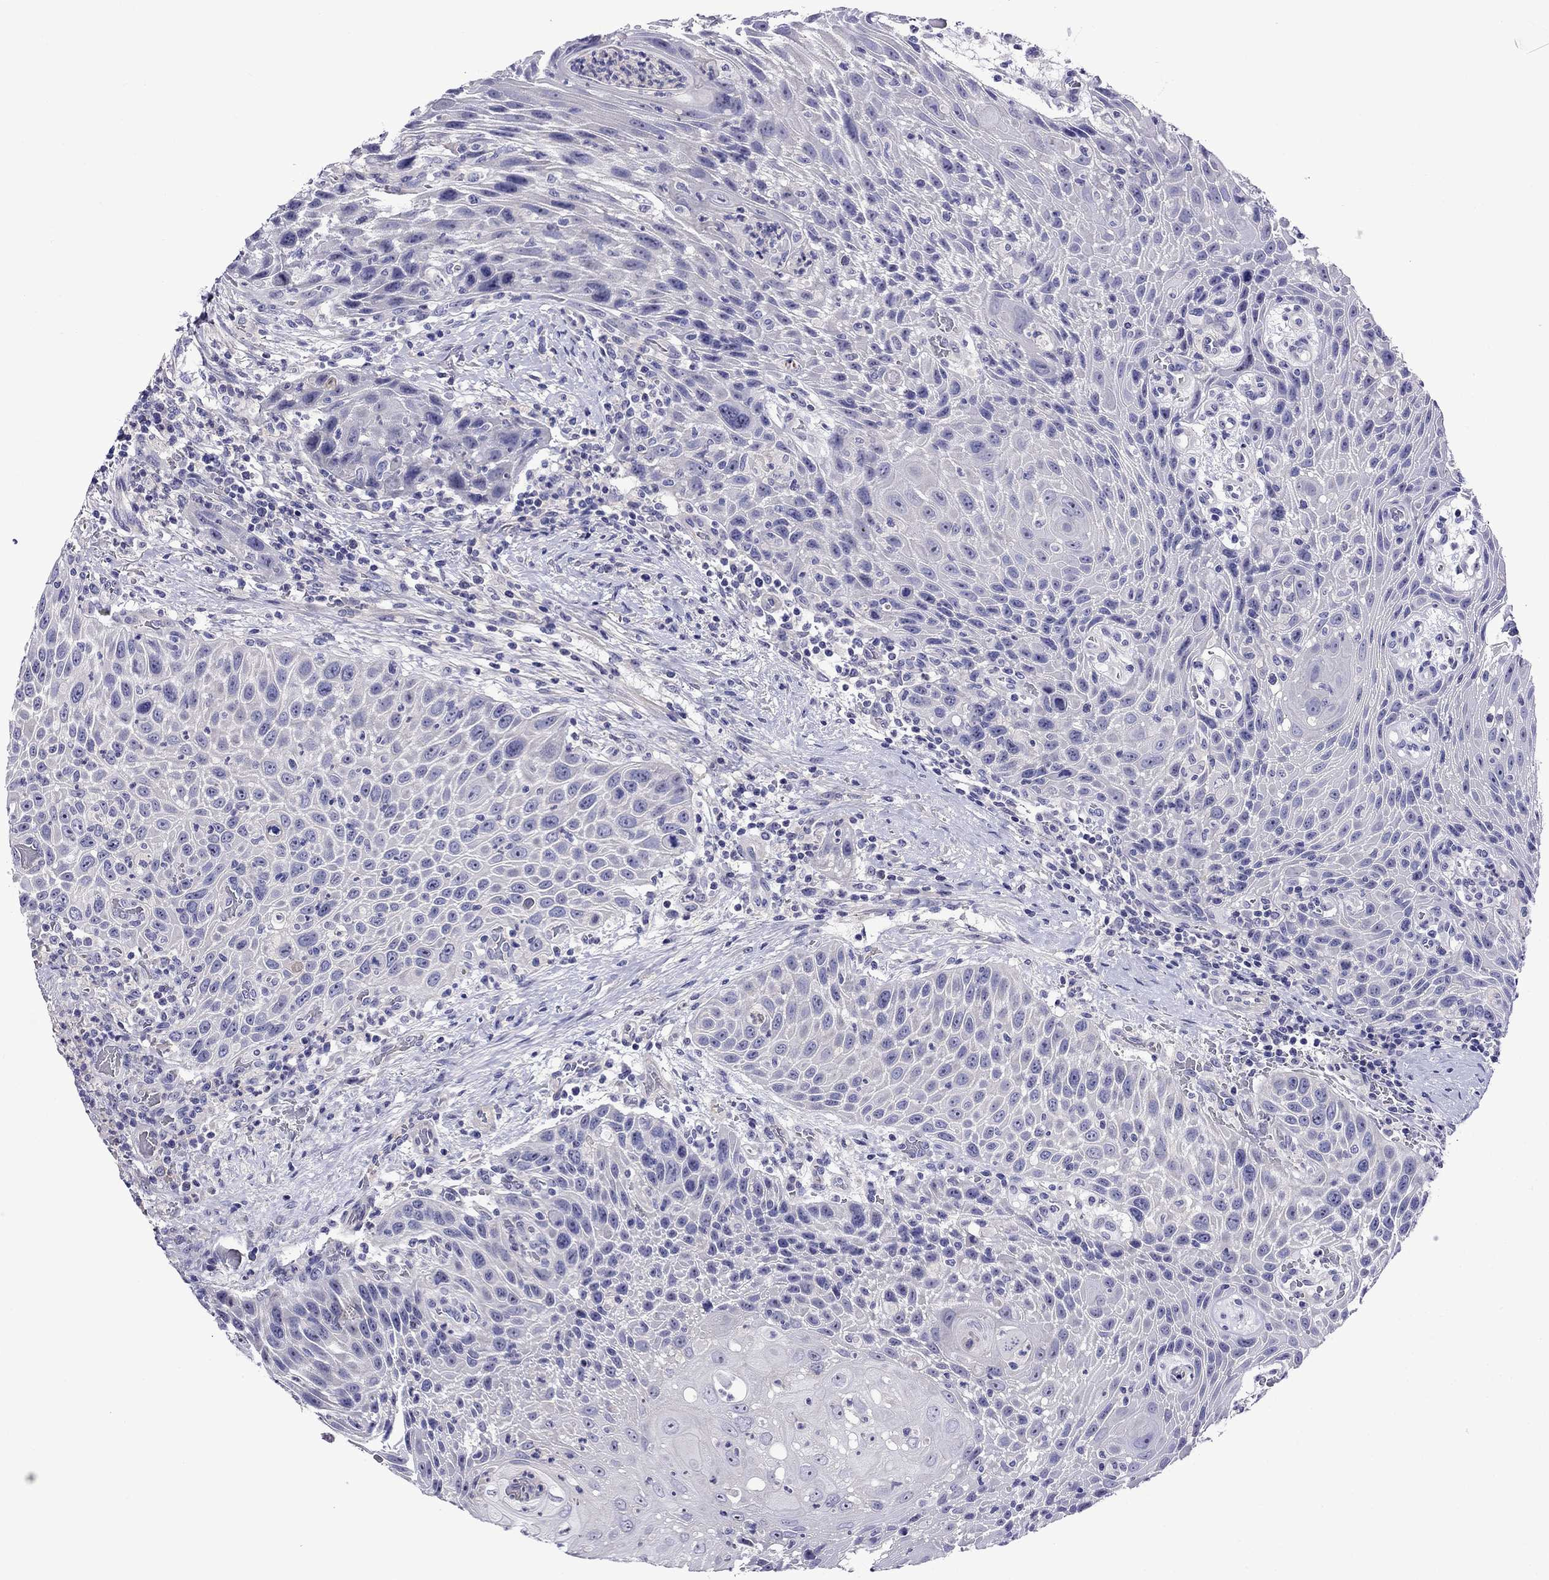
{"staining": {"intensity": "negative", "quantity": "none", "location": "none"}, "tissue": "head and neck cancer", "cell_type": "Tumor cells", "image_type": "cancer", "snomed": [{"axis": "morphology", "description": "Squamous cell carcinoma, NOS"}, {"axis": "topography", "description": "Head-Neck"}], "caption": "The immunohistochemistry (IHC) photomicrograph has no significant positivity in tumor cells of head and neck squamous cell carcinoma tissue. Nuclei are stained in blue.", "gene": "SCG2", "patient": {"sex": "male", "age": 69}}